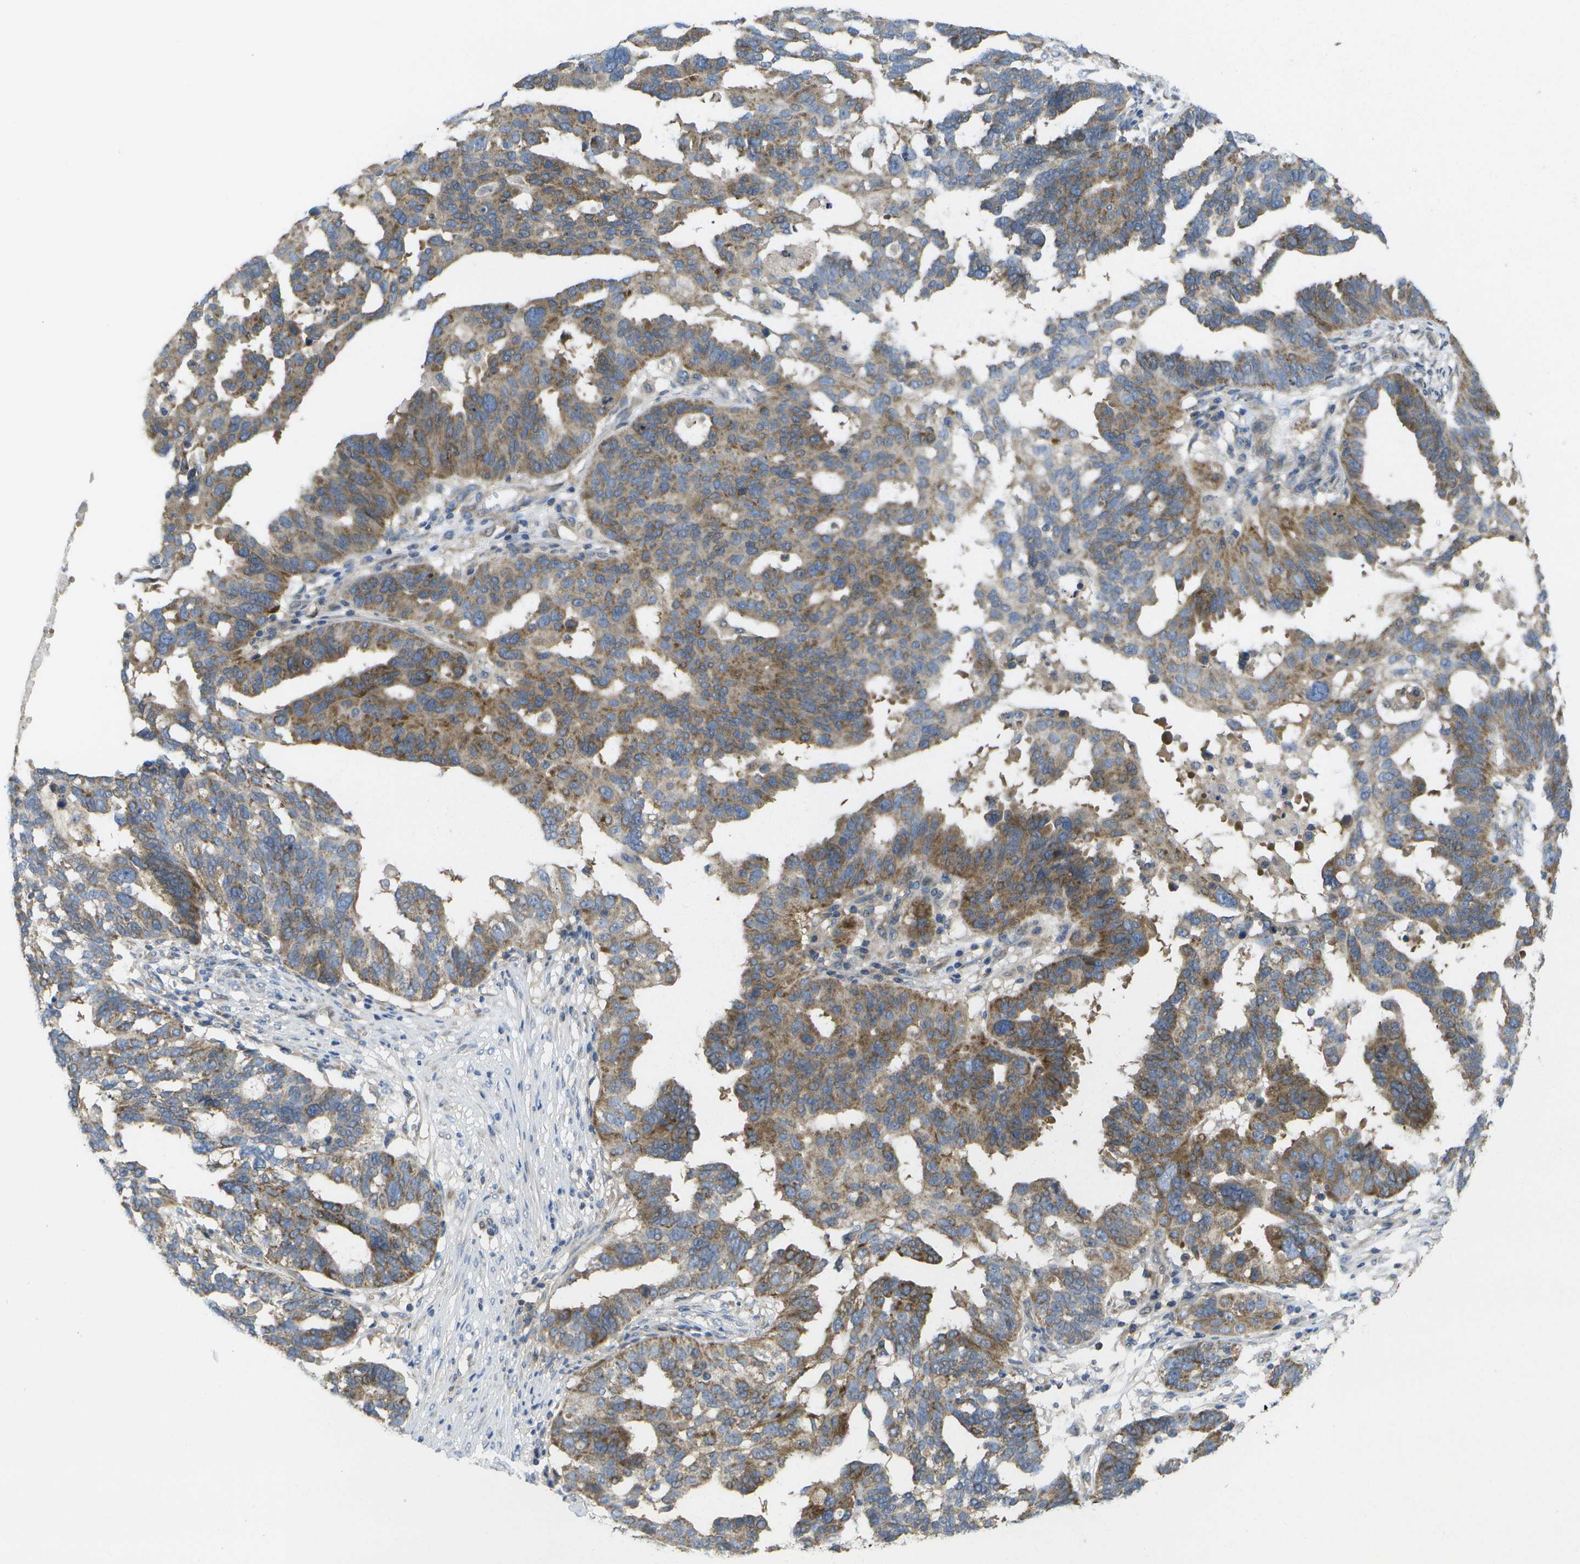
{"staining": {"intensity": "moderate", "quantity": ">75%", "location": "cytoplasmic/membranous"}, "tissue": "ovarian cancer", "cell_type": "Tumor cells", "image_type": "cancer", "snomed": [{"axis": "morphology", "description": "Cystadenocarcinoma, serous, NOS"}, {"axis": "topography", "description": "Ovary"}], "caption": "Ovarian cancer (serous cystadenocarcinoma) stained for a protein (brown) demonstrates moderate cytoplasmic/membranous positive expression in approximately >75% of tumor cells.", "gene": "DPM3", "patient": {"sex": "female", "age": 59}}